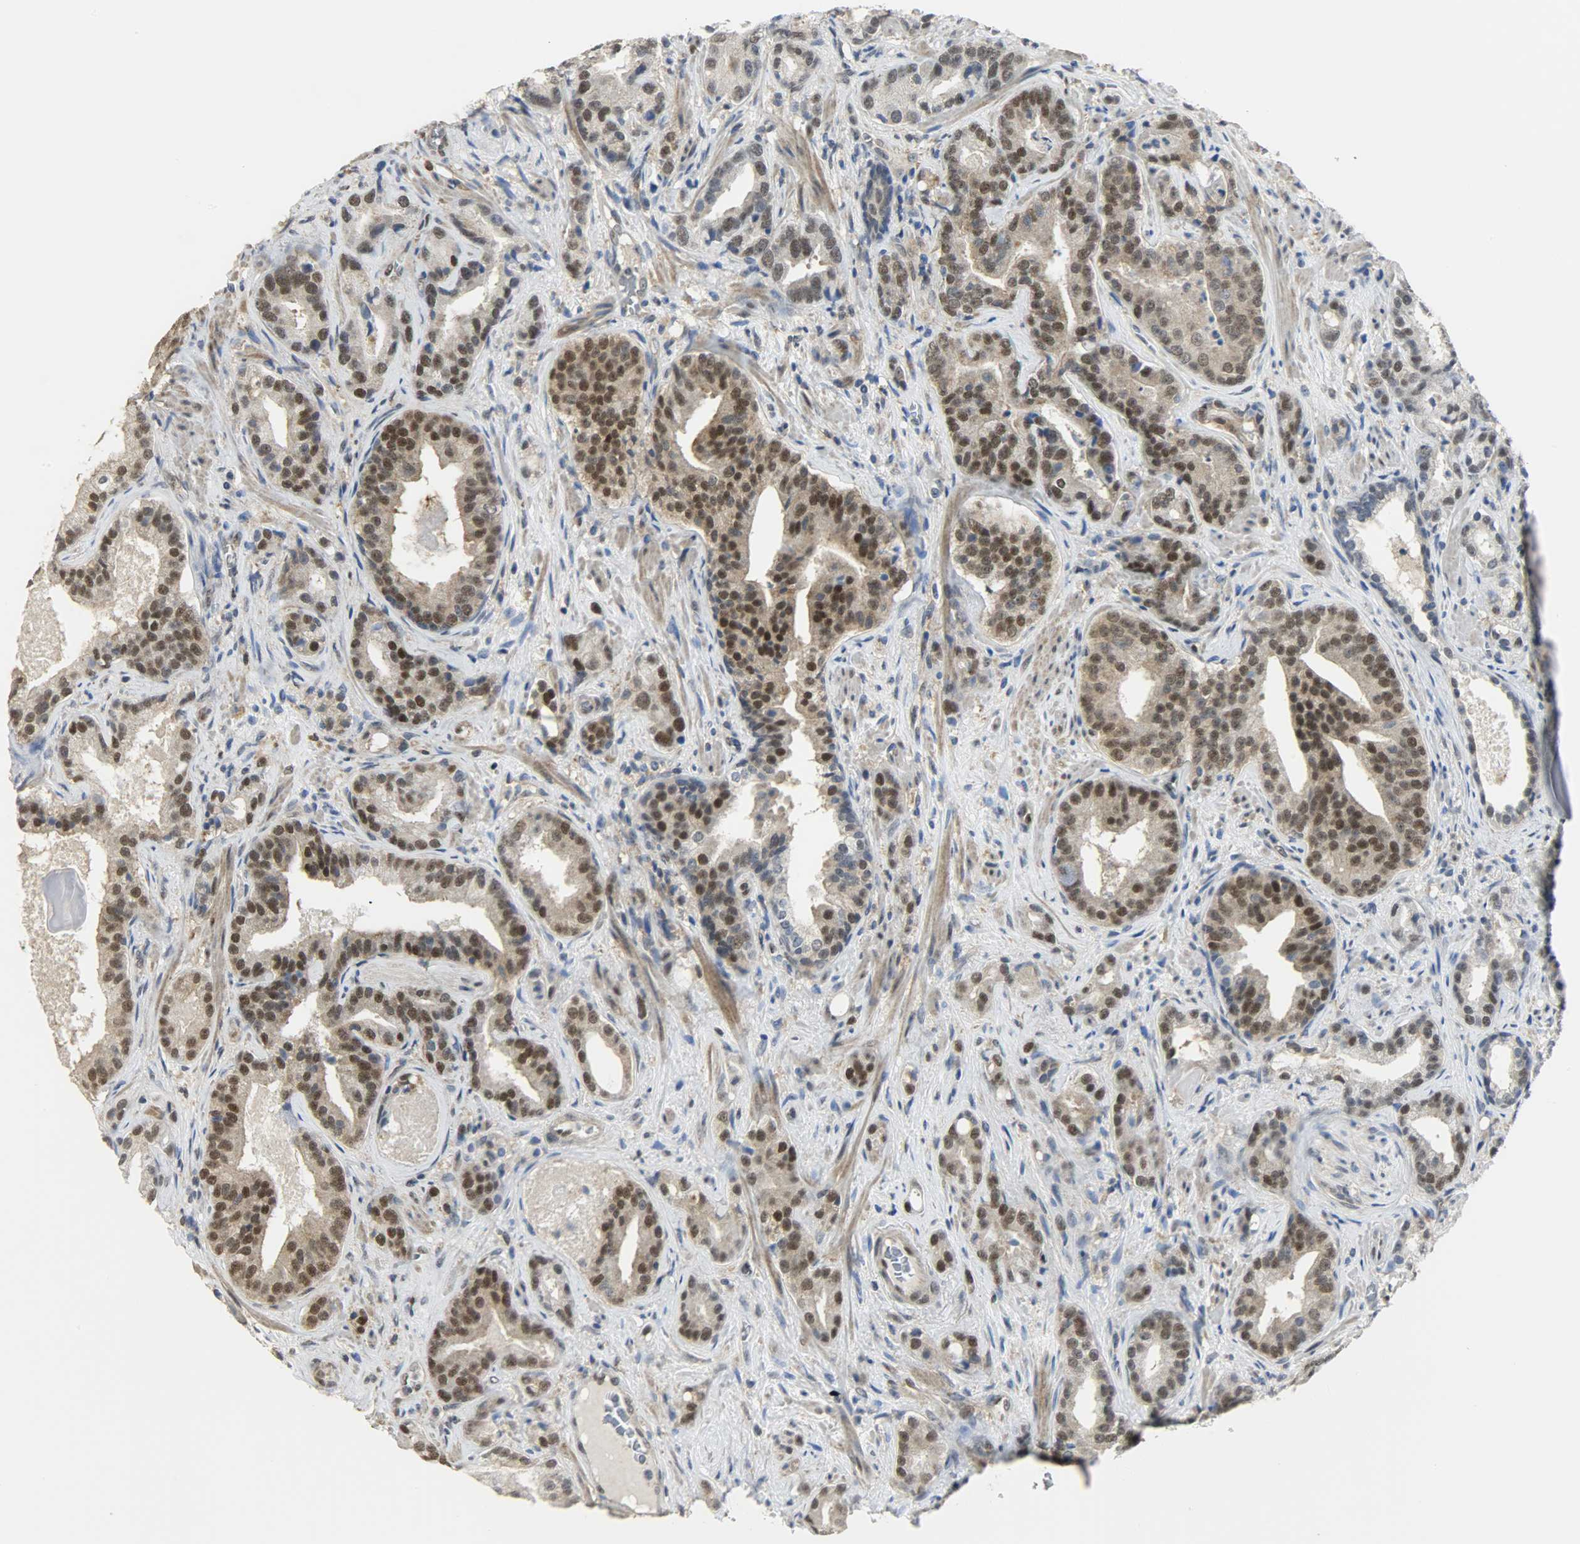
{"staining": {"intensity": "strong", "quantity": "25%-75%", "location": "nuclear"}, "tissue": "prostate cancer", "cell_type": "Tumor cells", "image_type": "cancer", "snomed": [{"axis": "morphology", "description": "Adenocarcinoma, Low grade"}, {"axis": "topography", "description": "Prostate"}], "caption": "Adenocarcinoma (low-grade) (prostate) tissue shows strong nuclear staining in about 25%-75% of tumor cells The protein of interest is shown in brown color, while the nuclei are stained blue.", "gene": "NPEPL1", "patient": {"sex": "male", "age": 63}}